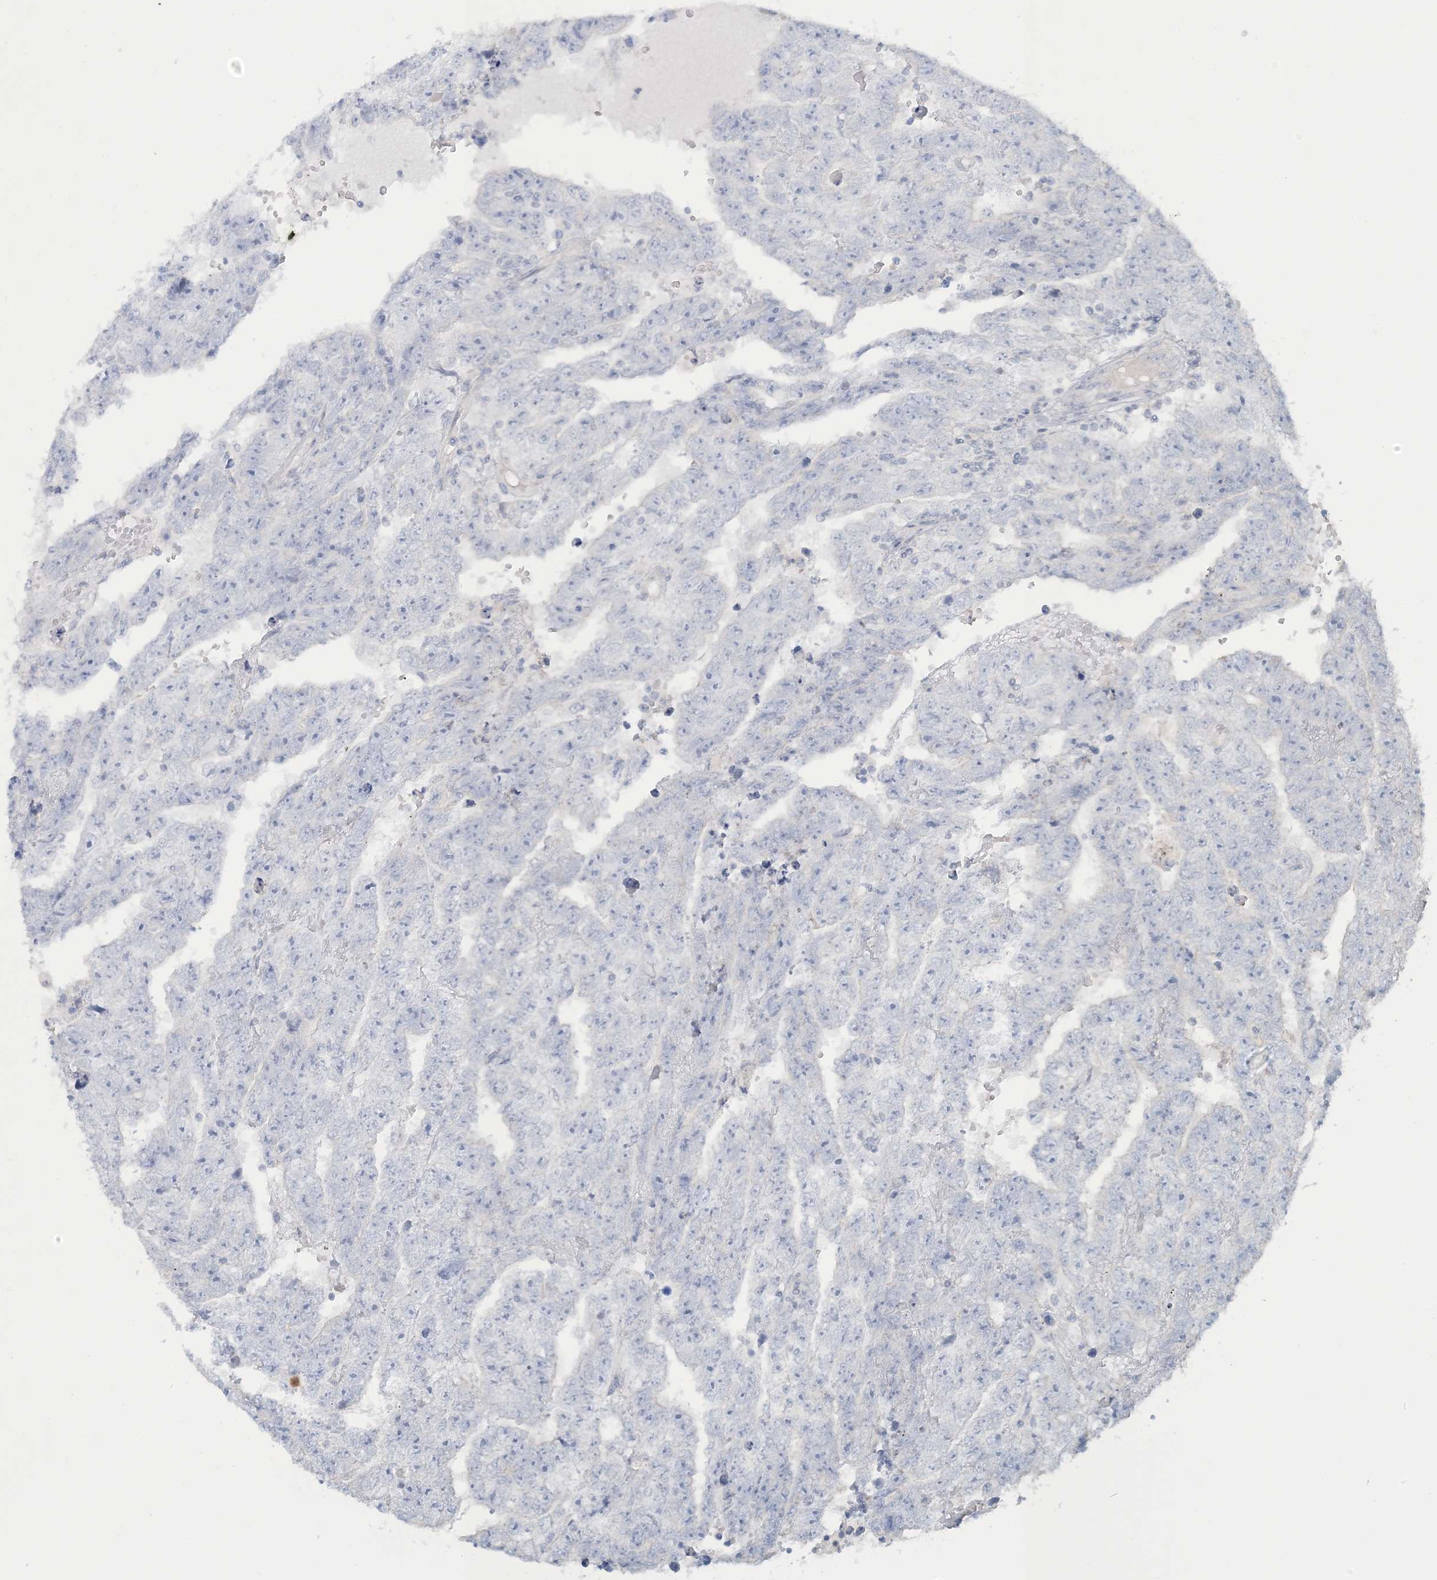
{"staining": {"intensity": "negative", "quantity": "none", "location": "none"}, "tissue": "testis cancer", "cell_type": "Tumor cells", "image_type": "cancer", "snomed": [{"axis": "morphology", "description": "Carcinoma, Embryonal, NOS"}, {"axis": "topography", "description": "Testis"}], "caption": "A micrograph of testis cancer stained for a protein demonstrates no brown staining in tumor cells. (DAB IHC with hematoxylin counter stain).", "gene": "NPHS2", "patient": {"sex": "male", "age": 25}}